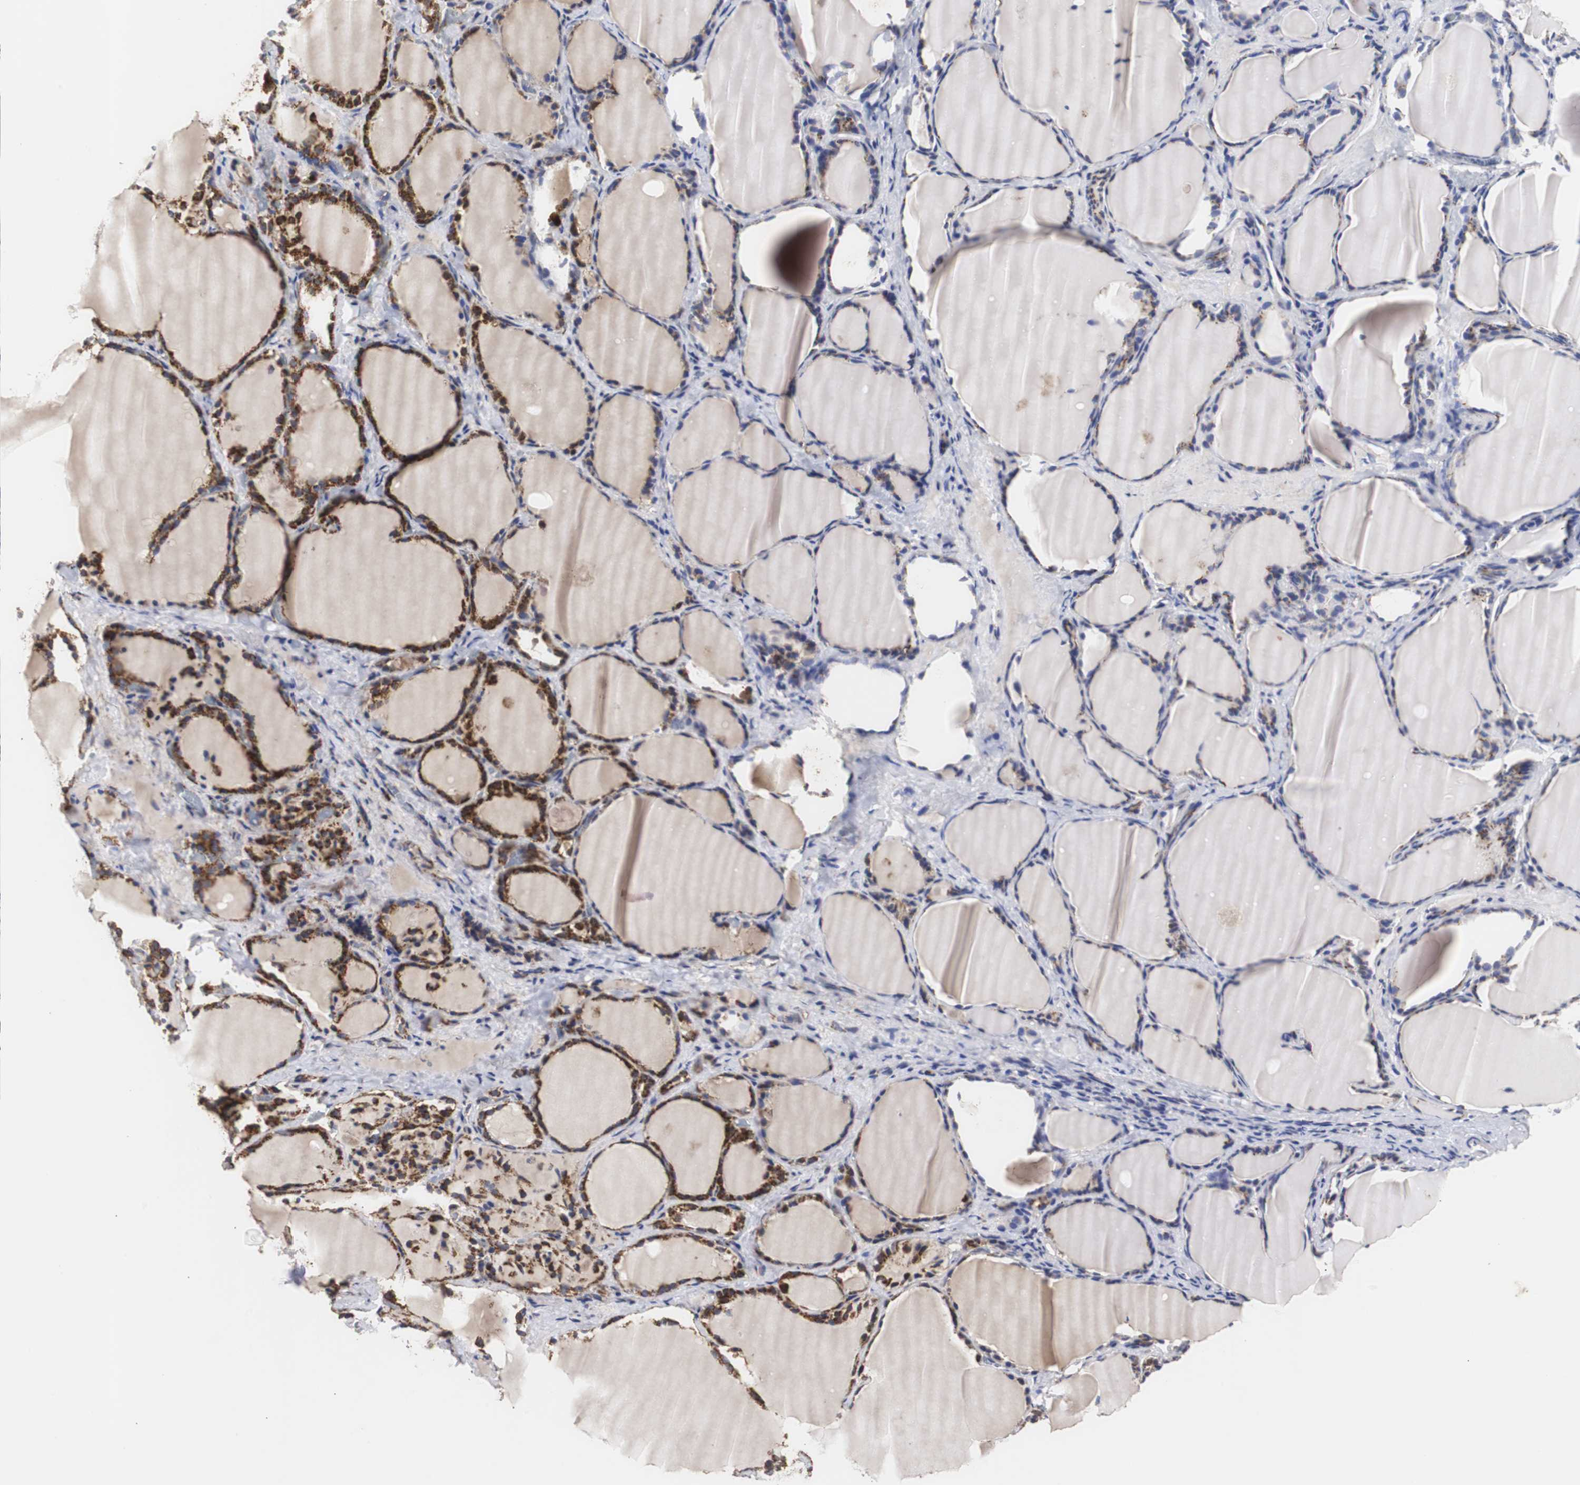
{"staining": {"intensity": "strong", "quantity": "25%-75%", "location": "cytoplasmic/membranous"}, "tissue": "thyroid gland", "cell_type": "Glandular cells", "image_type": "normal", "snomed": [{"axis": "morphology", "description": "Normal tissue, NOS"}, {"axis": "morphology", "description": "Papillary adenocarcinoma, NOS"}, {"axis": "topography", "description": "Thyroid gland"}], "caption": "Immunohistochemical staining of normal thyroid gland shows 25%-75% levels of strong cytoplasmic/membranous protein expression in about 25%-75% of glandular cells. Nuclei are stained in blue.", "gene": "HSD17B10", "patient": {"sex": "female", "age": 30}}